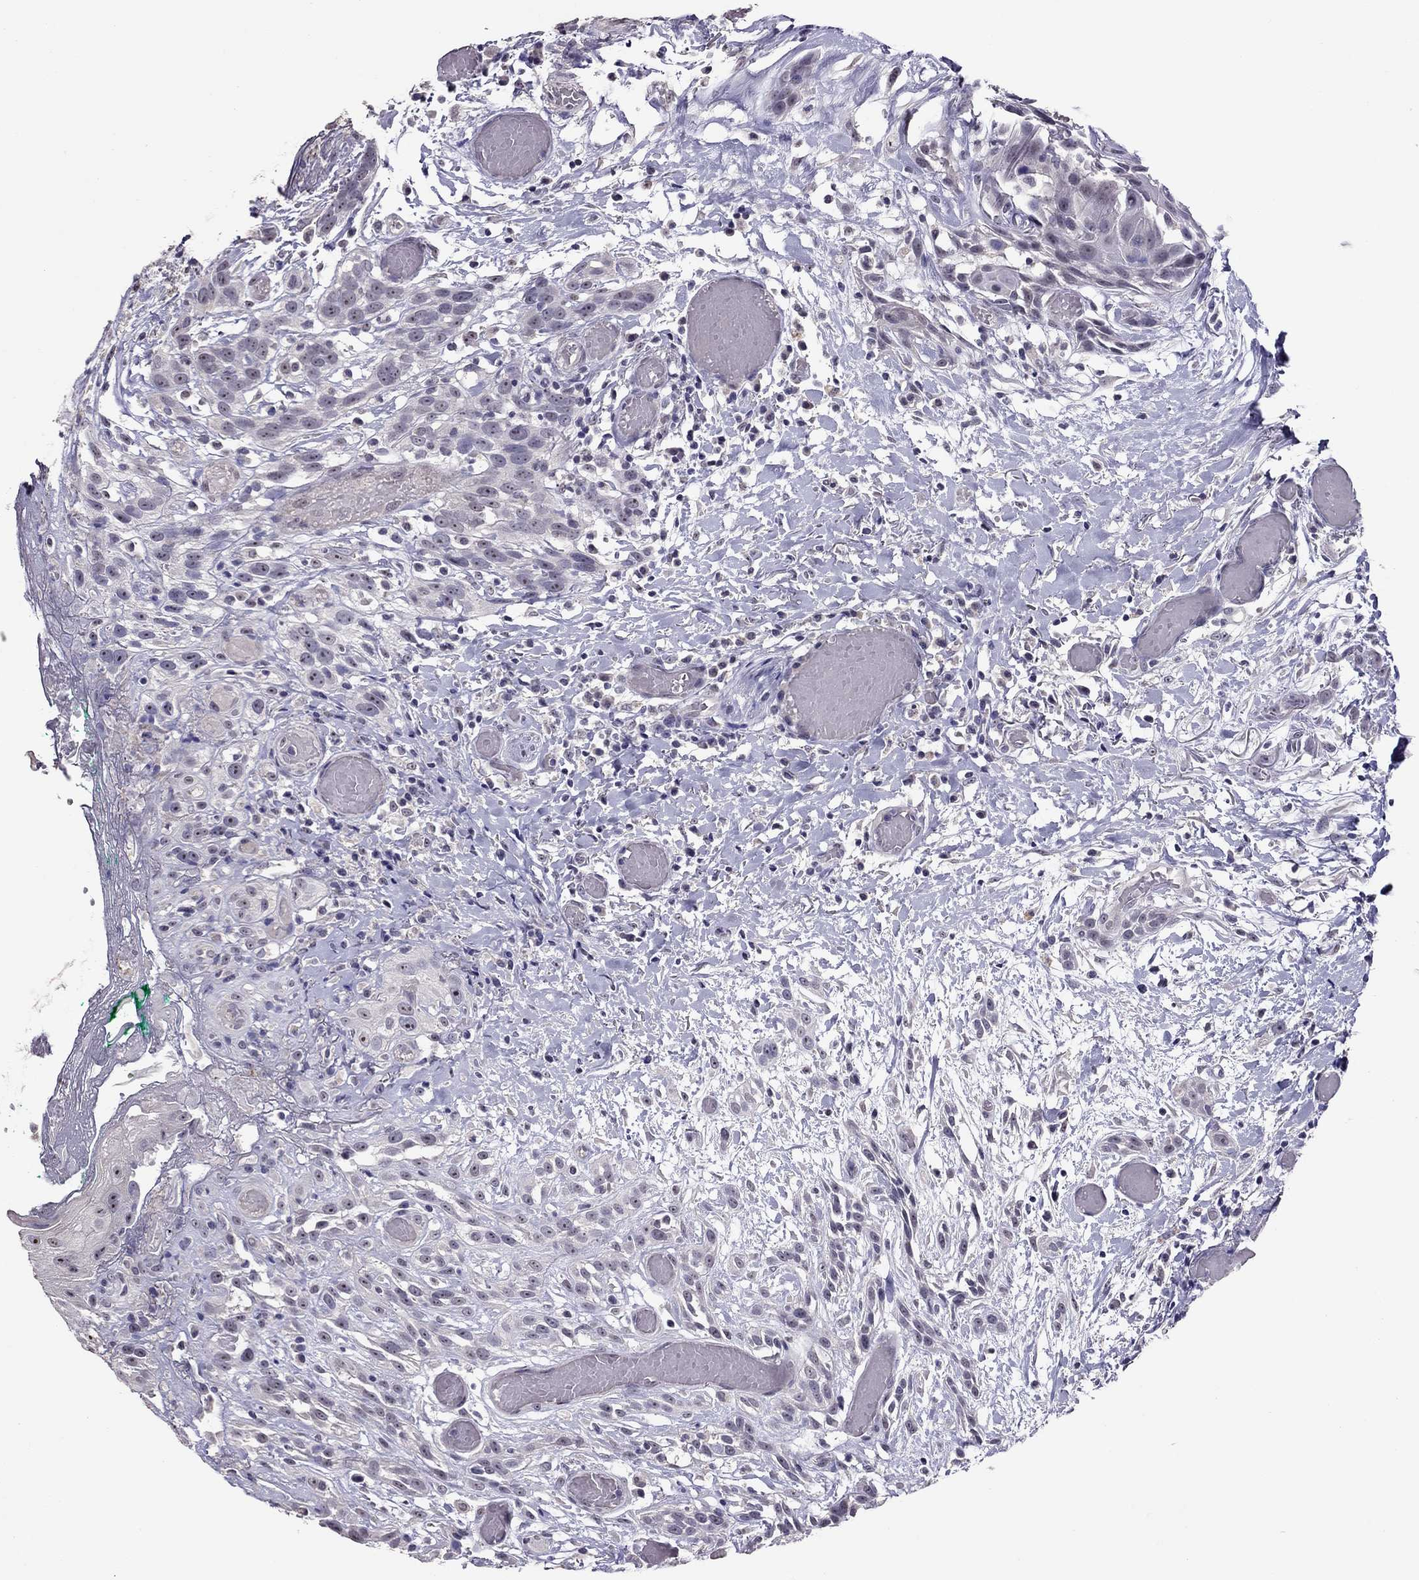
{"staining": {"intensity": "moderate", "quantity": "<25%", "location": "nuclear"}, "tissue": "head and neck cancer", "cell_type": "Tumor cells", "image_type": "cancer", "snomed": [{"axis": "morphology", "description": "Normal tissue, NOS"}, {"axis": "morphology", "description": "Squamous cell carcinoma, NOS"}, {"axis": "topography", "description": "Oral tissue"}, {"axis": "topography", "description": "Salivary gland"}, {"axis": "topography", "description": "Head-Neck"}], "caption": "High-magnification brightfield microscopy of head and neck cancer stained with DAB (brown) and counterstained with hematoxylin (blue). tumor cells exhibit moderate nuclear positivity is present in approximately<25% of cells. (Brightfield microscopy of DAB IHC at high magnification).", "gene": "LRRC46", "patient": {"sex": "female", "age": 62}}